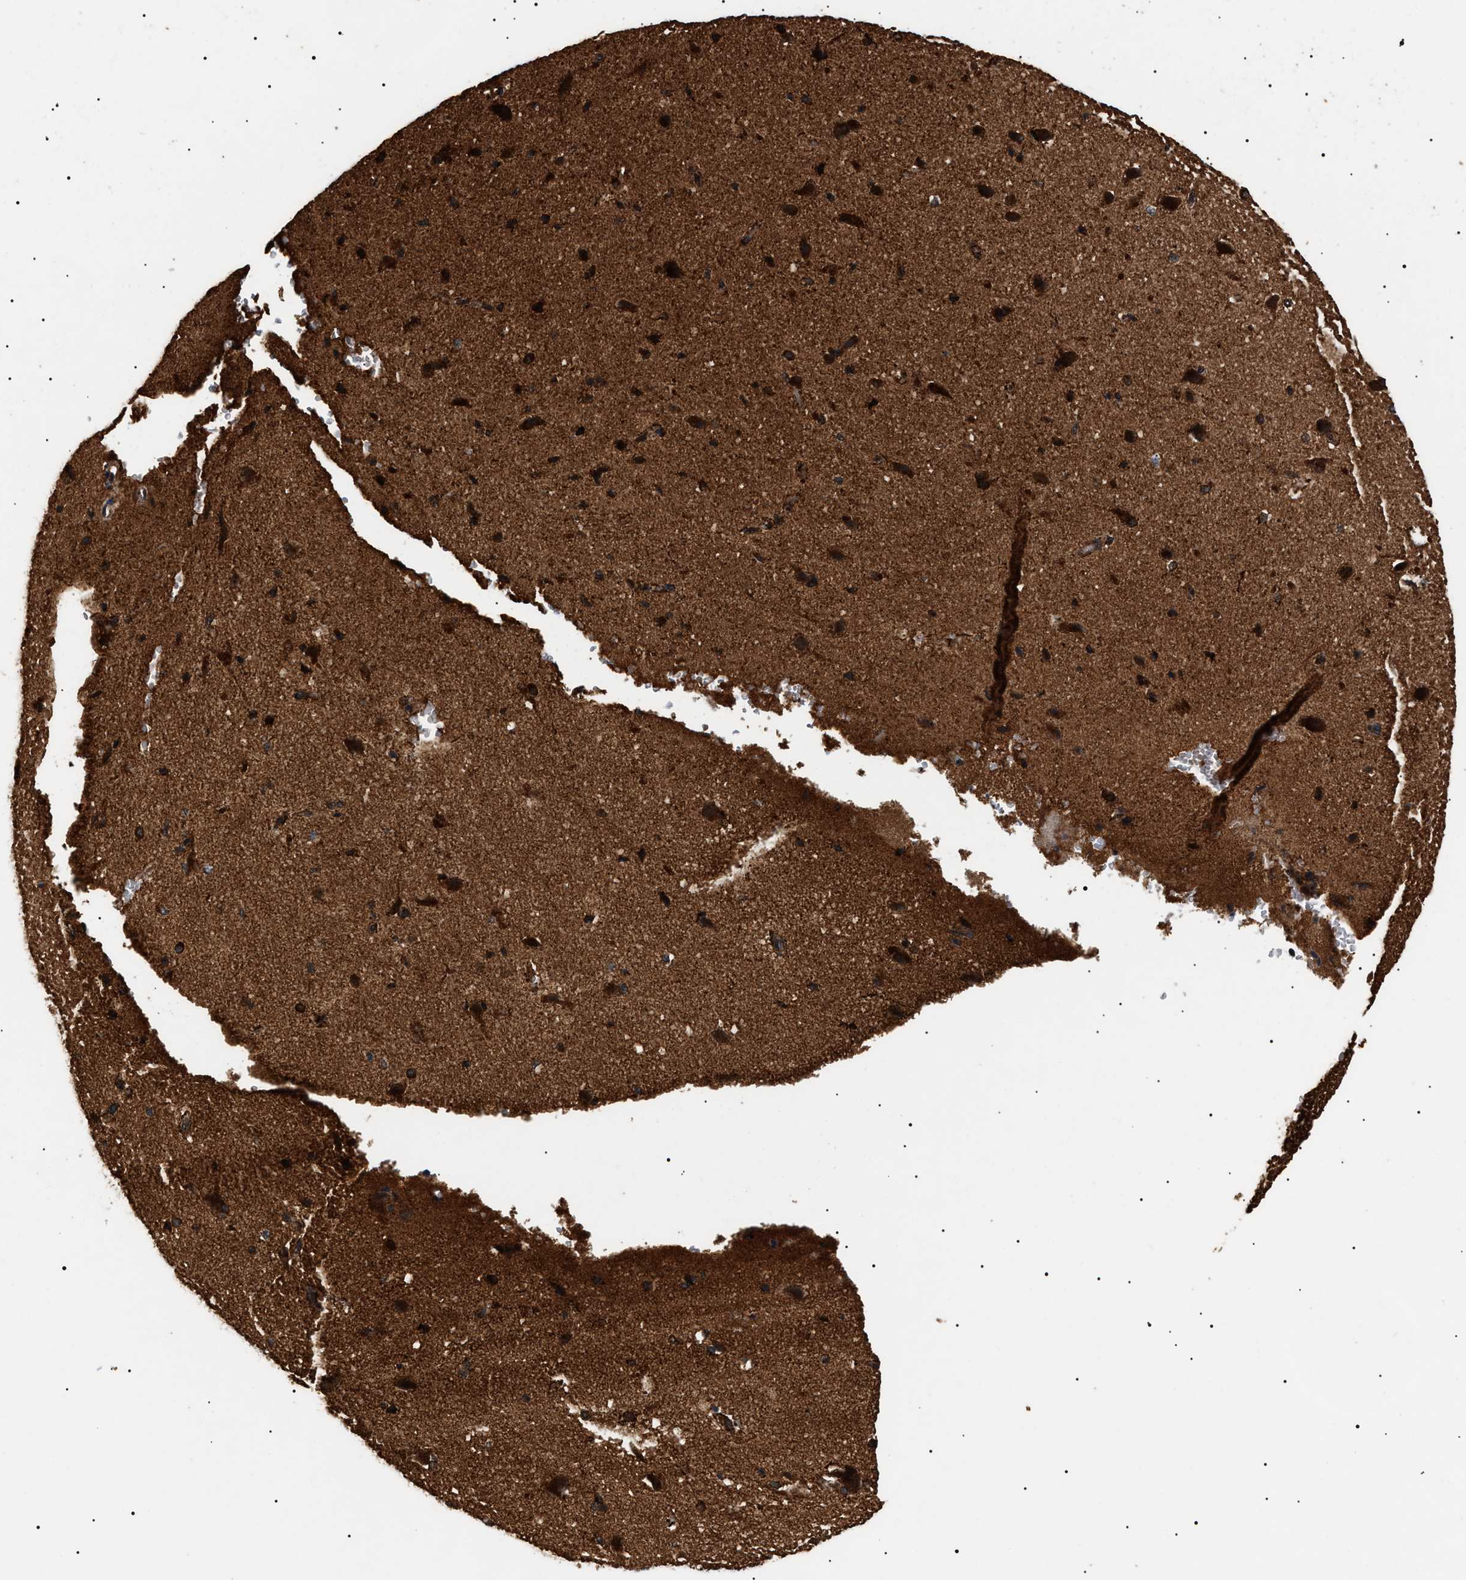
{"staining": {"intensity": "moderate", "quantity": "25%-75%", "location": "cytoplasmic/membranous"}, "tissue": "cerebral cortex", "cell_type": "Endothelial cells", "image_type": "normal", "snomed": [{"axis": "morphology", "description": "Normal tissue, NOS"}, {"axis": "morphology", "description": "Developmental malformation"}, {"axis": "topography", "description": "Cerebral cortex"}], "caption": "Immunohistochemical staining of unremarkable human cerebral cortex exhibits 25%-75% levels of moderate cytoplasmic/membranous protein positivity in about 25%-75% of endothelial cells.", "gene": "ZBTB26", "patient": {"sex": "female", "age": 30}}